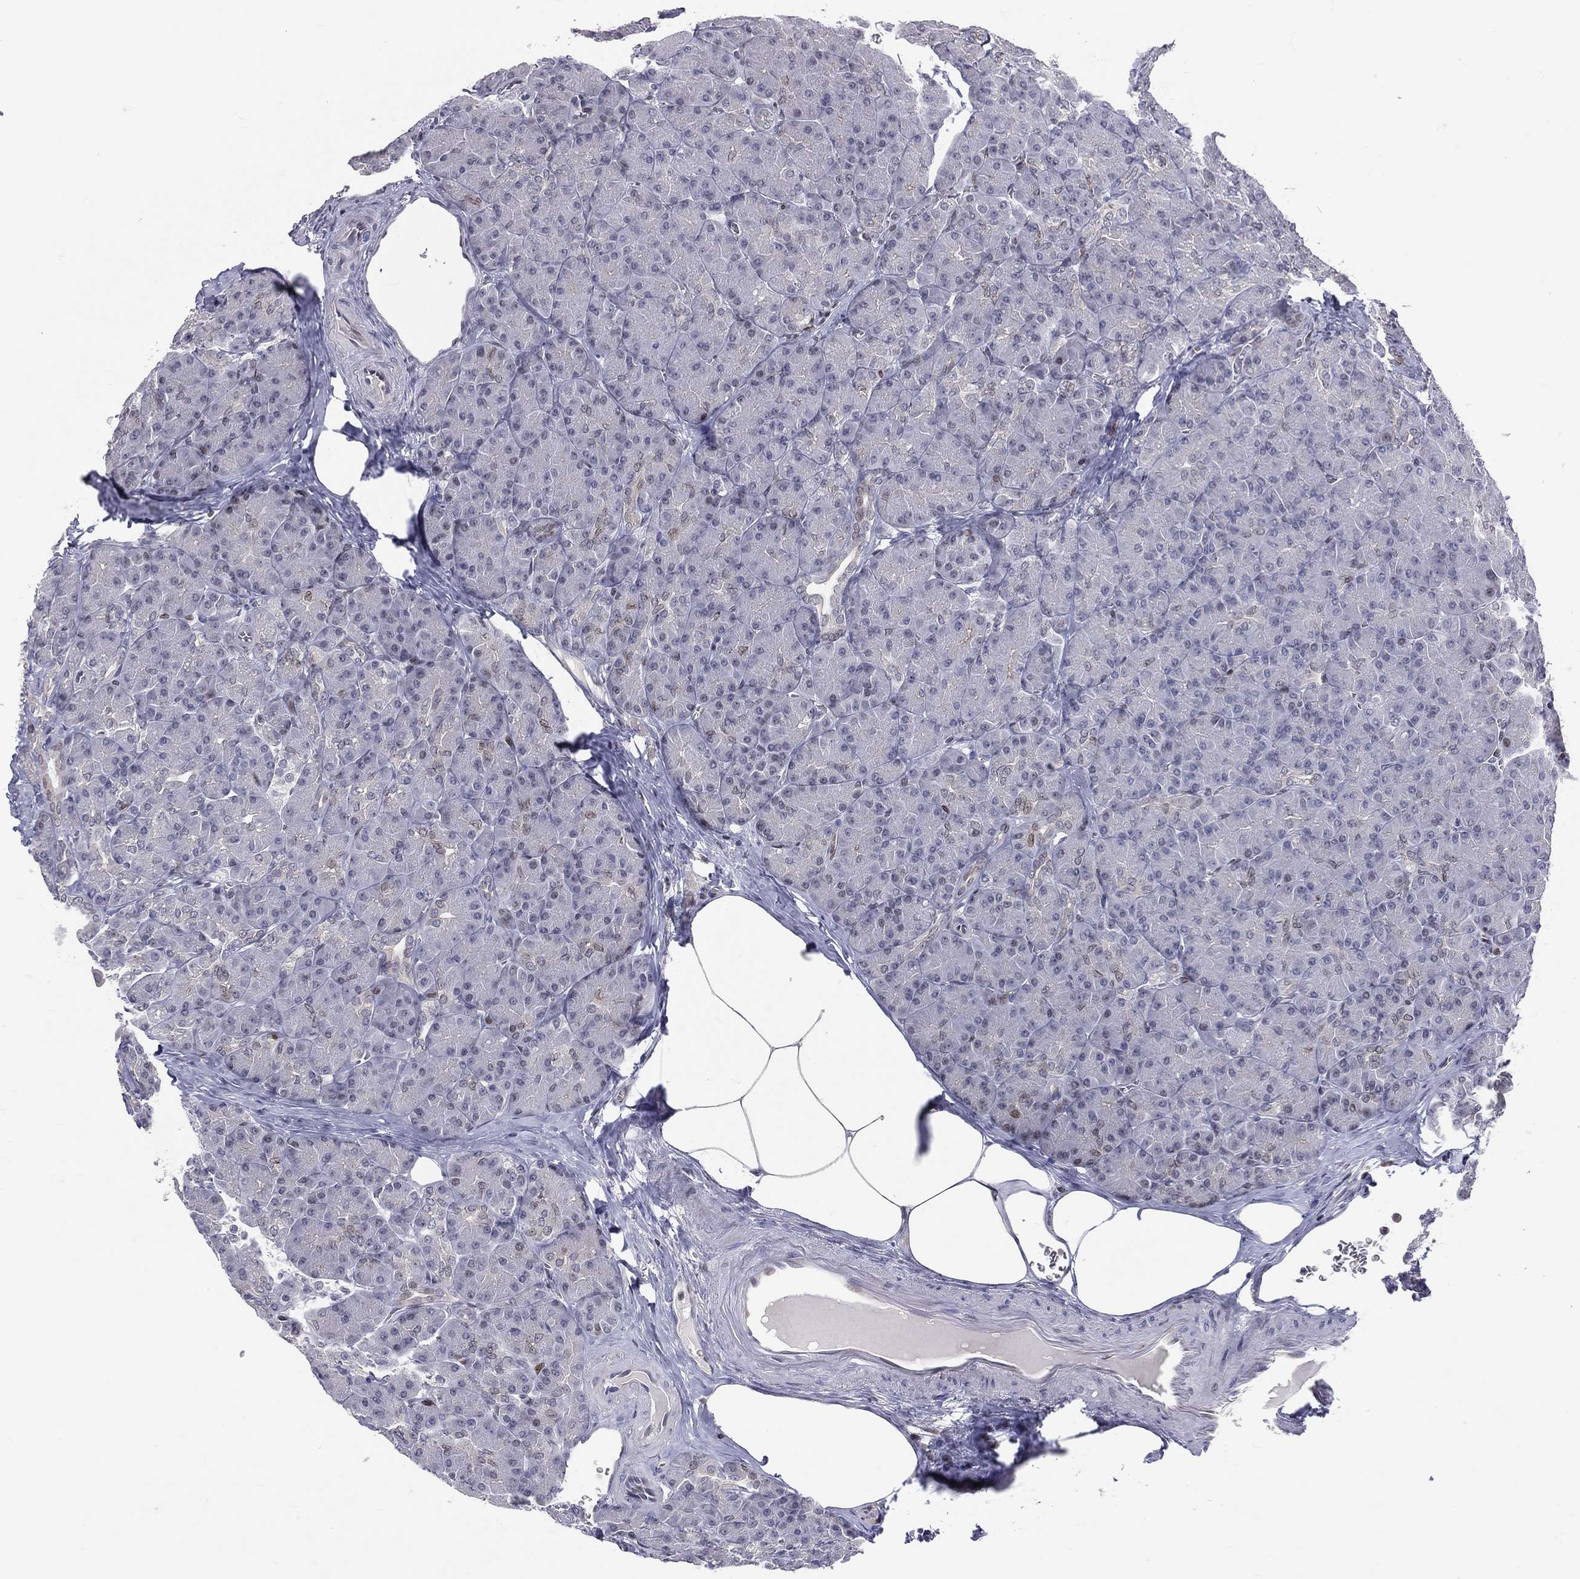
{"staining": {"intensity": "weak", "quantity": "<25%", "location": "nuclear"}, "tissue": "pancreas", "cell_type": "Exocrine glandular cells", "image_type": "normal", "snomed": [{"axis": "morphology", "description": "Normal tissue, NOS"}, {"axis": "topography", "description": "Pancreas"}], "caption": "DAB (3,3'-diaminobenzidine) immunohistochemical staining of unremarkable human pancreas displays no significant positivity in exocrine glandular cells. (IHC, brightfield microscopy, high magnification).", "gene": "DBF4B", "patient": {"sex": "male", "age": 57}}